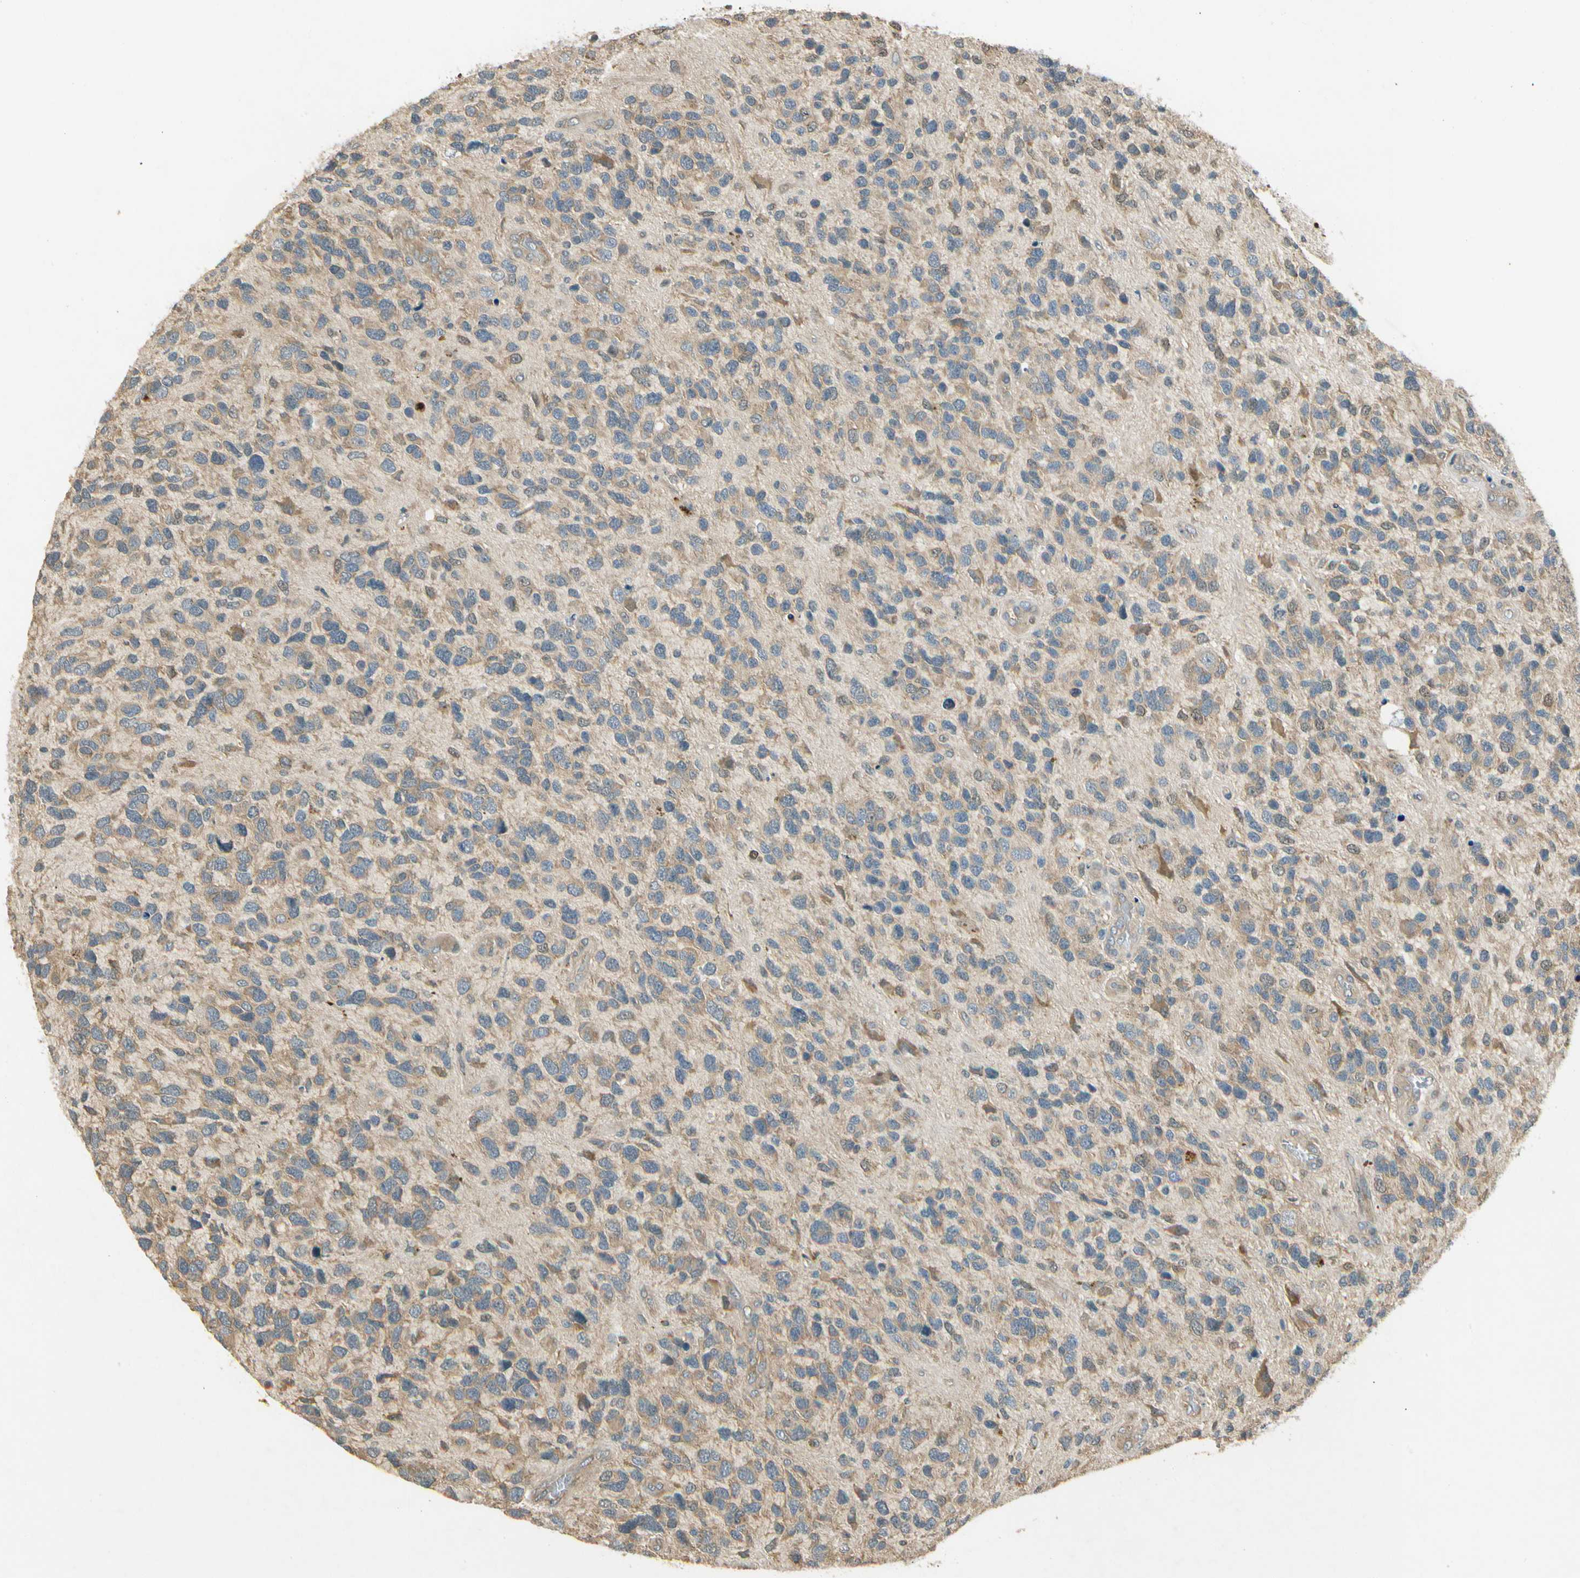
{"staining": {"intensity": "weak", "quantity": ">75%", "location": "cytoplasmic/membranous"}, "tissue": "glioma", "cell_type": "Tumor cells", "image_type": "cancer", "snomed": [{"axis": "morphology", "description": "Glioma, malignant, High grade"}, {"axis": "topography", "description": "Brain"}], "caption": "Immunohistochemistry (IHC) (DAB) staining of malignant high-grade glioma reveals weak cytoplasmic/membranous protein expression in about >75% of tumor cells. Immunohistochemistry stains the protein of interest in brown and the nuclei are stained blue.", "gene": "EIF1AX", "patient": {"sex": "female", "age": 58}}